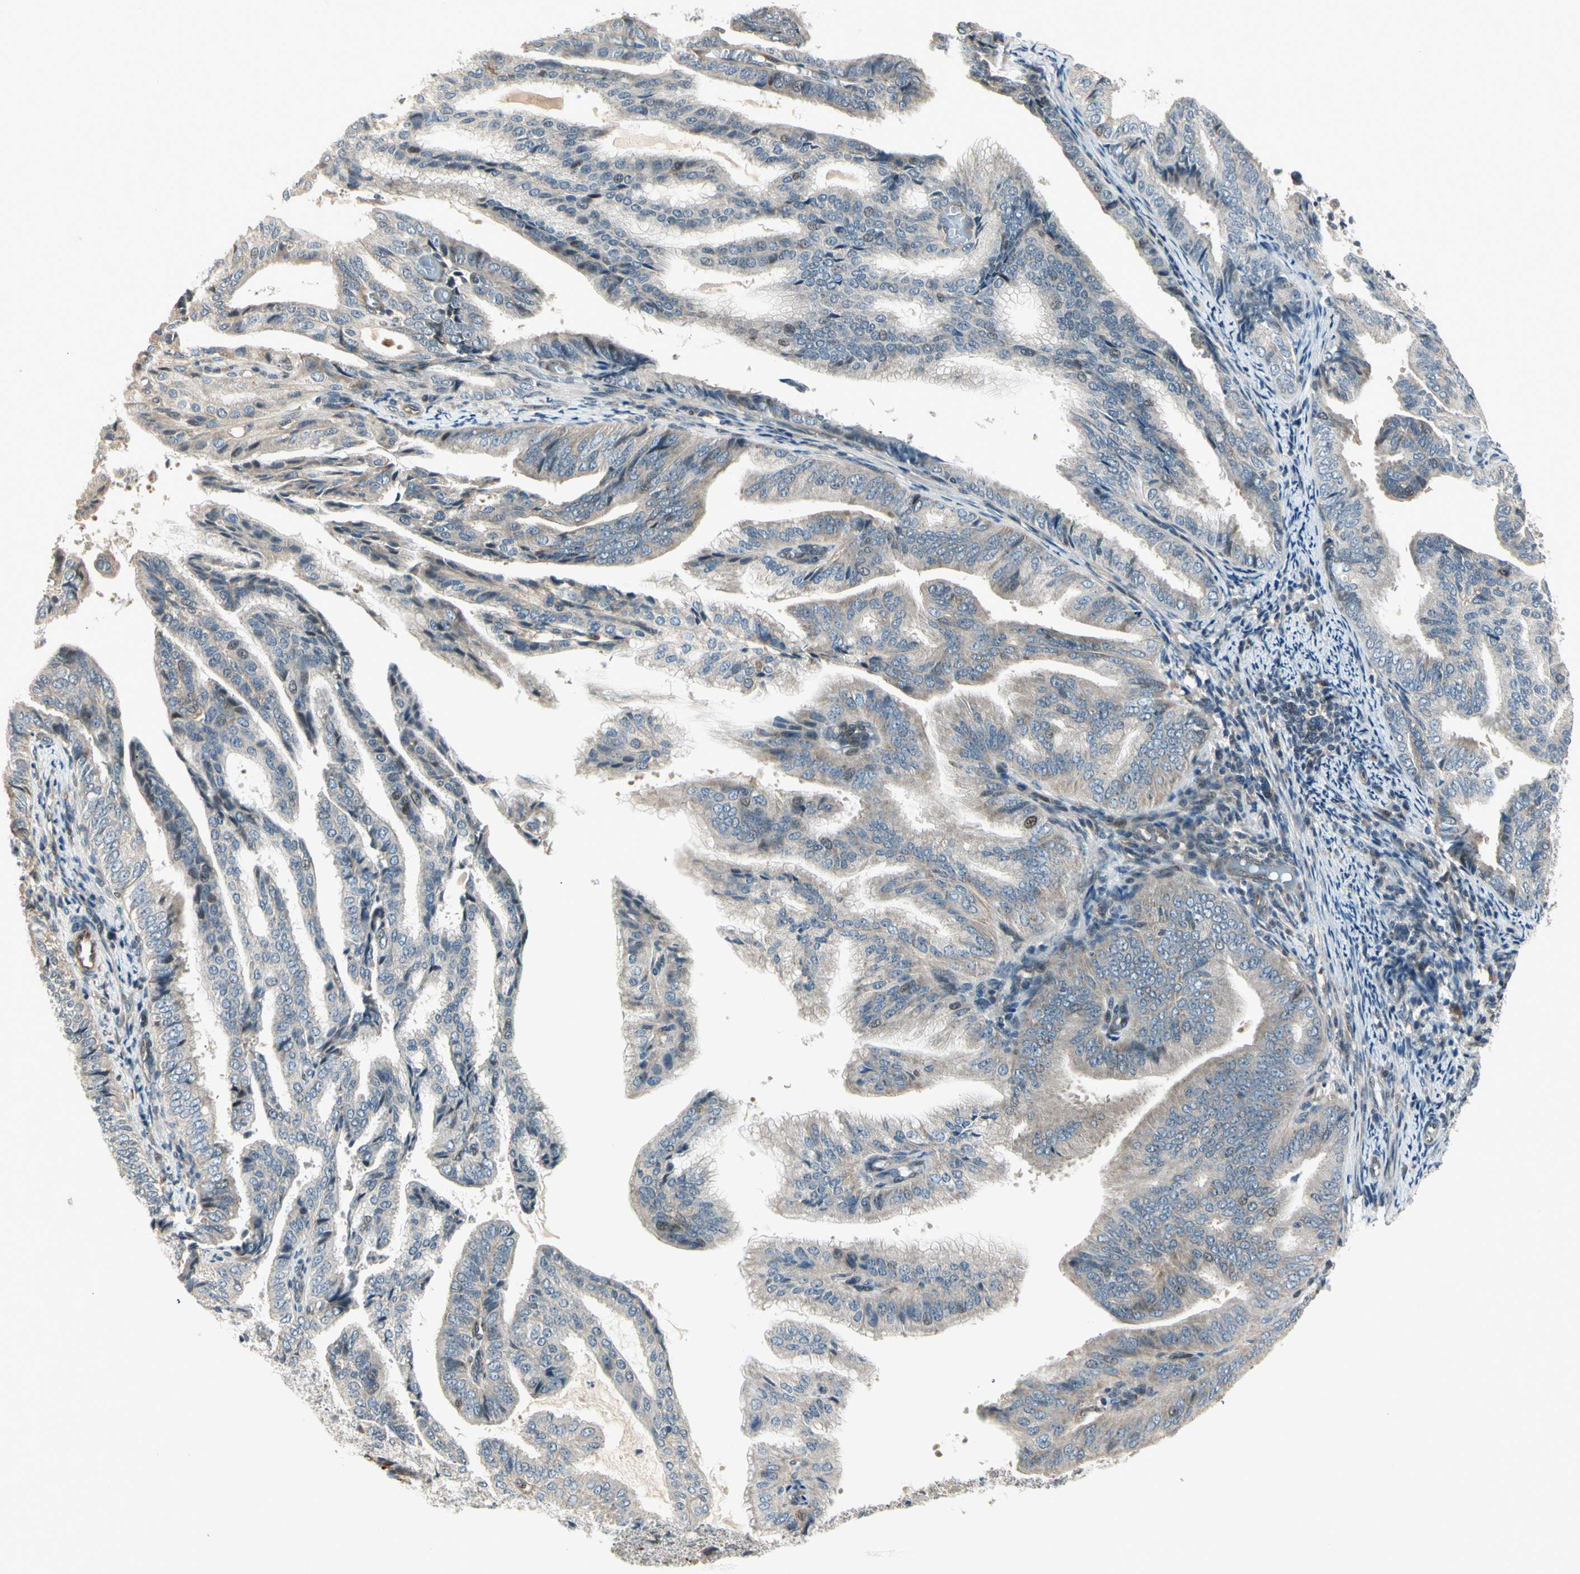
{"staining": {"intensity": "weak", "quantity": "25%-75%", "location": "cytoplasmic/membranous"}, "tissue": "endometrial cancer", "cell_type": "Tumor cells", "image_type": "cancer", "snomed": [{"axis": "morphology", "description": "Adenocarcinoma, NOS"}, {"axis": "topography", "description": "Endometrium"}], "caption": "A brown stain labels weak cytoplasmic/membranous positivity of a protein in human endometrial cancer tumor cells.", "gene": "SVBP", "patient": {"sex": "female", "age": 58}}